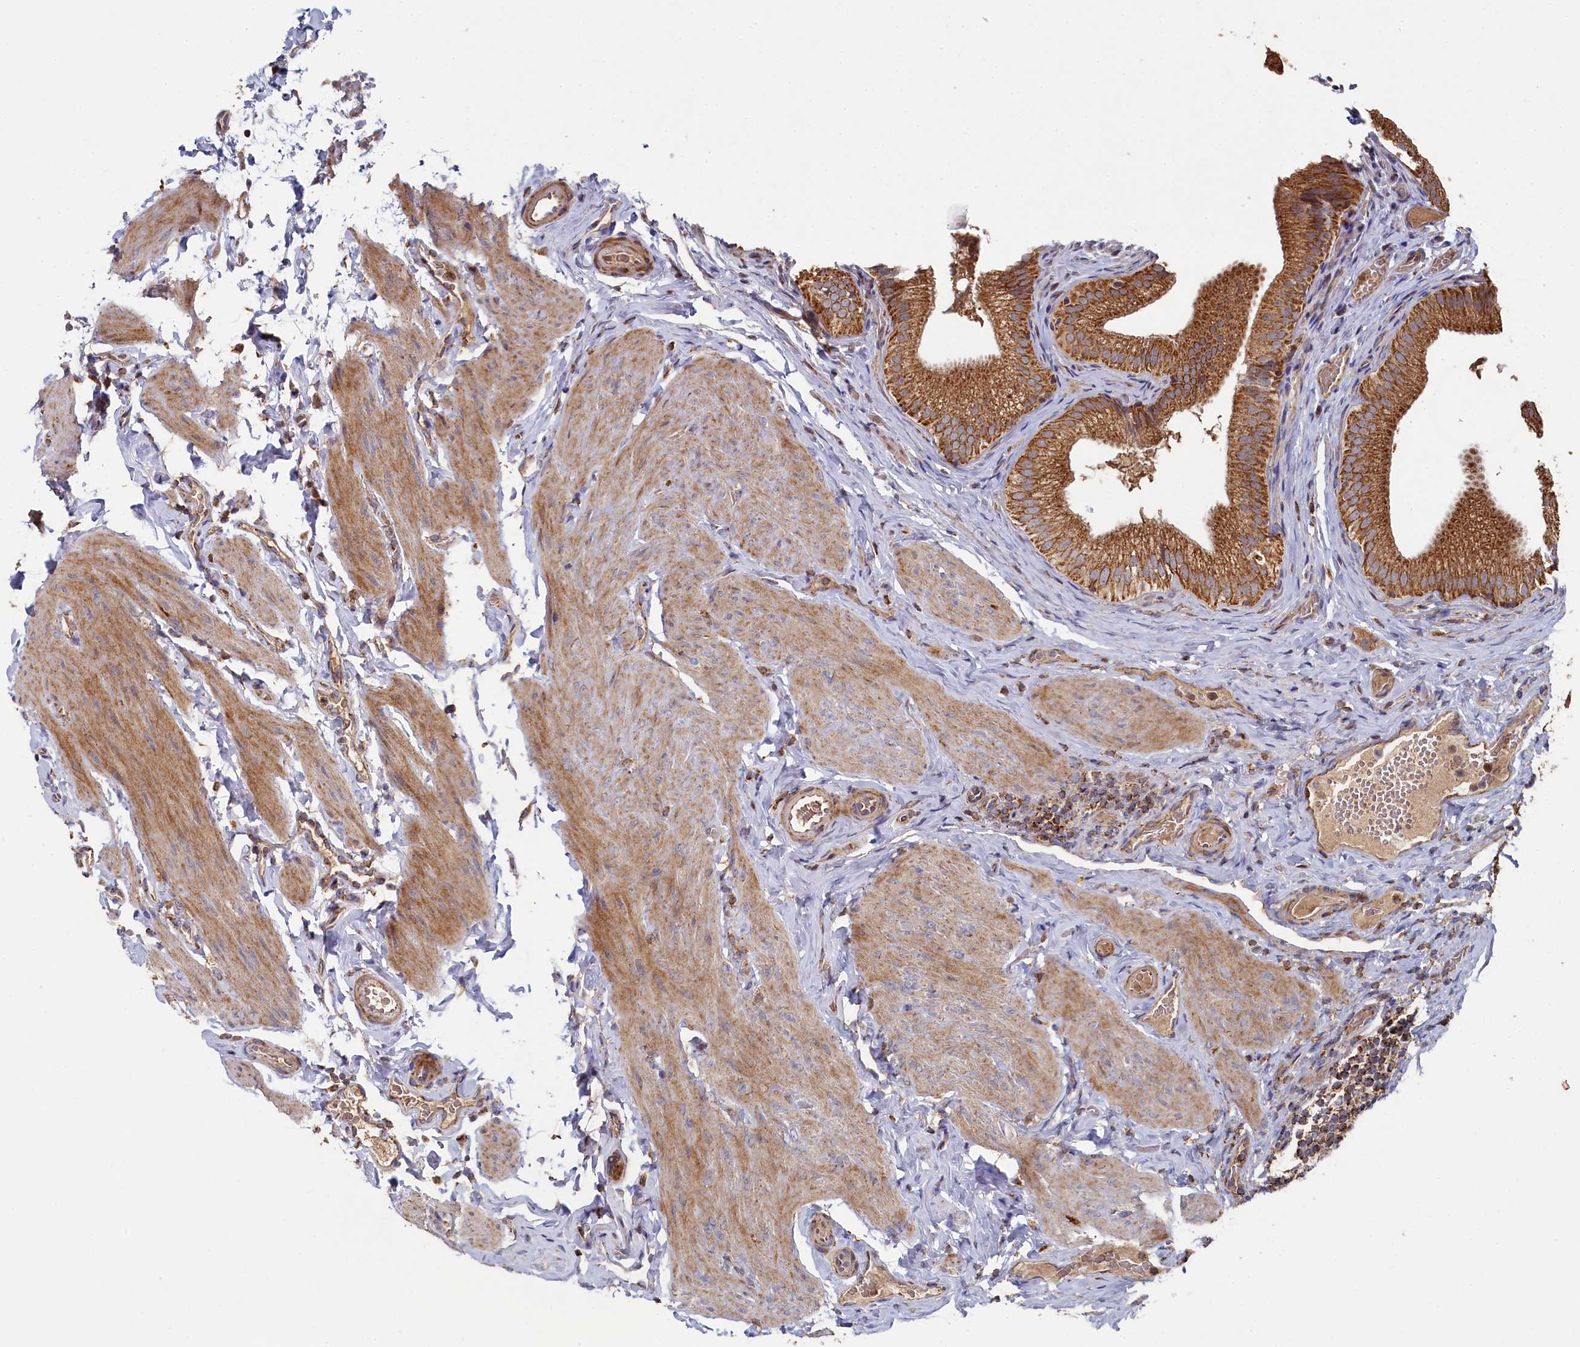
{"staining": {"intensity": "strong", "quantity": ">75%", "location": "cytoplasmic/membranous"}, "tissue": "gallbladder", "cell_type": "Glandular cells", "image_type": "normal", "snomed": [{"axis": "morphology", "description": "Normal tissue, NOS"}, {"axis": "topography", "description": "Gallbladder"}], "caption": "Immunohistochemical staining of unremarkable gallbladder demonstrates >75% levels of strong cytoplasmic/membranous protein expression in about >75% of glandular cells. (IHC, brightfield microscopy, high magnification).", "gene": "HAUS2", "patient": {"sex": "female", "age": 30}}